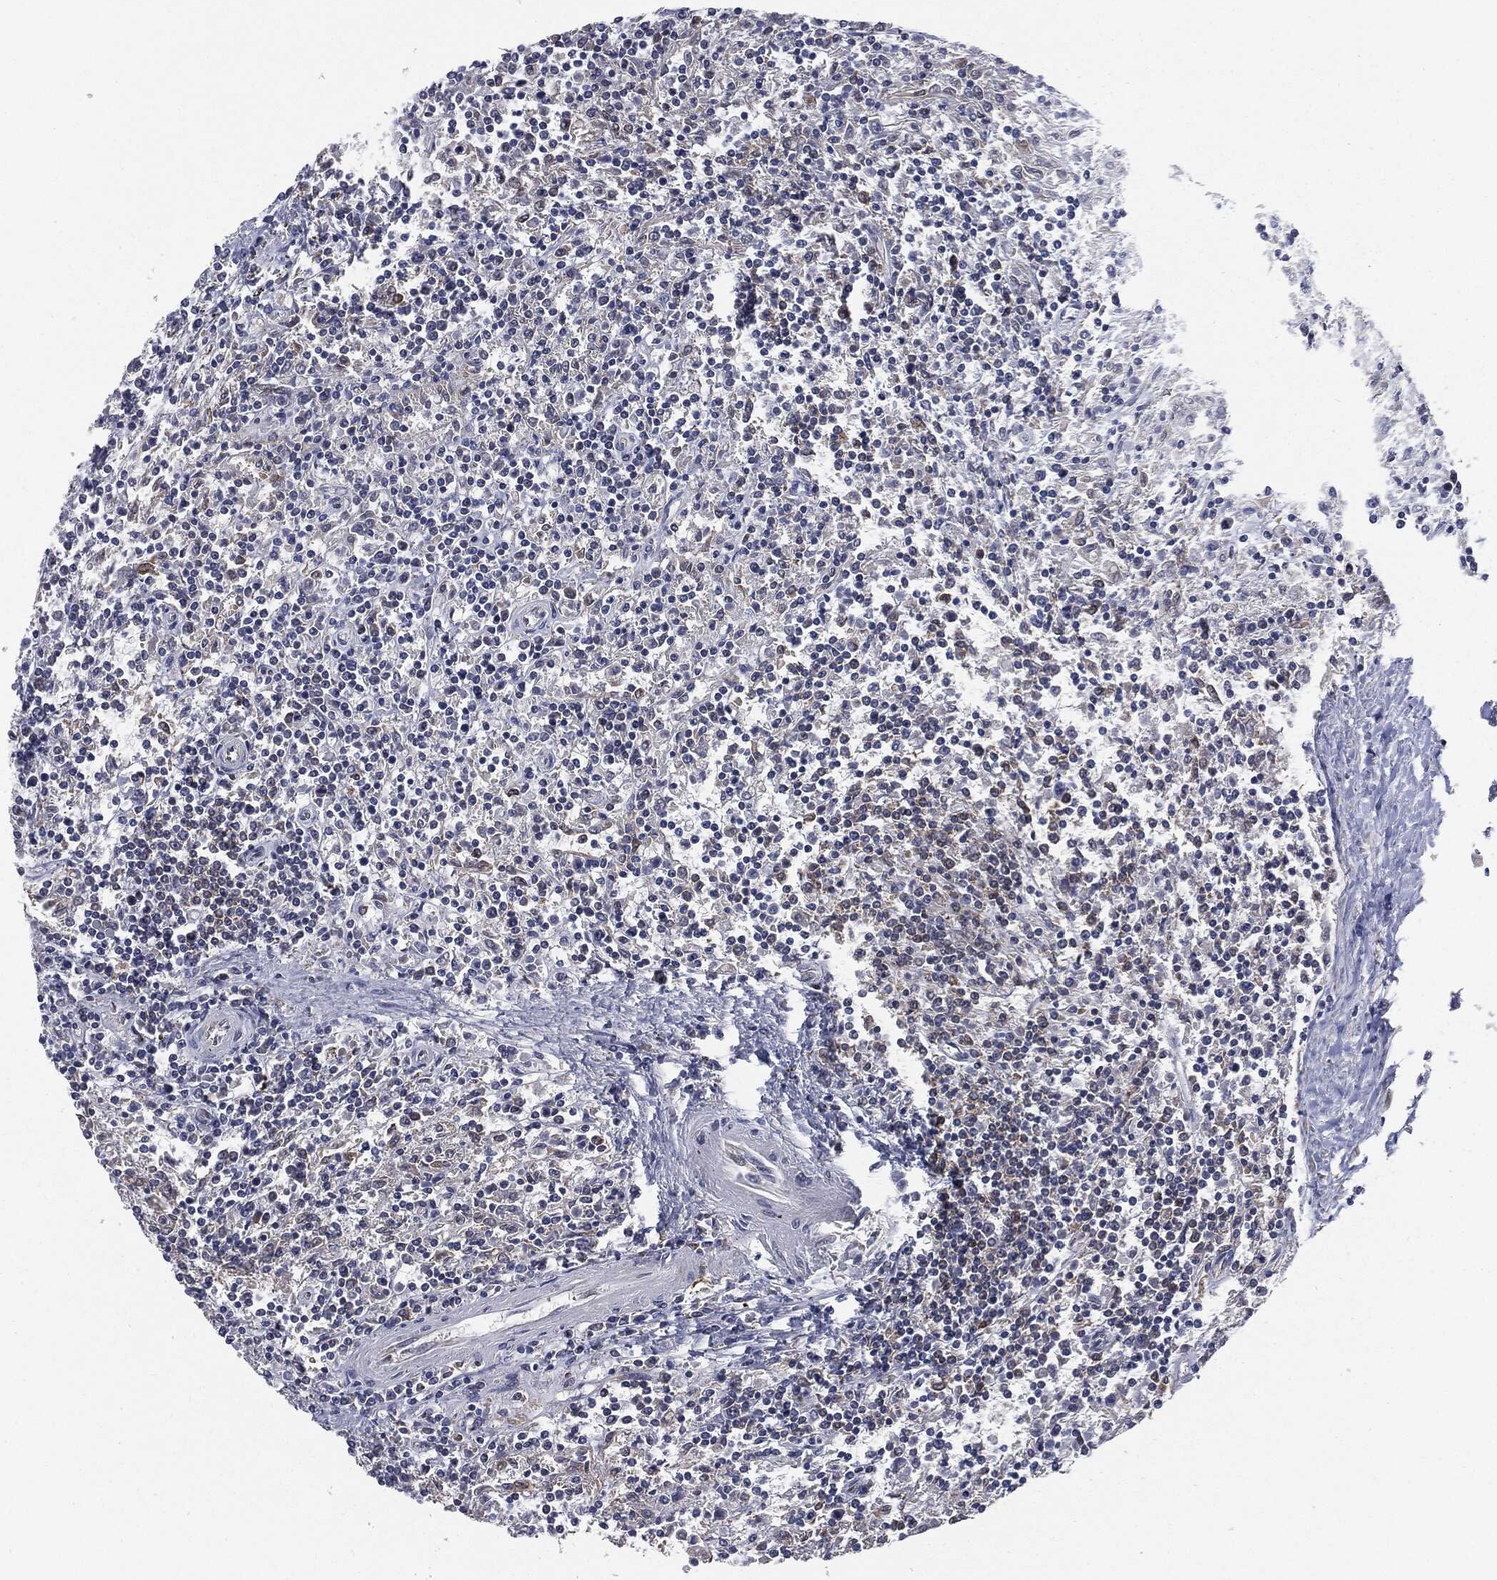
{"staining": {"intensity": "negative", "quantity": "none", "location": "none"}, "tissue": "lymphoma", "cell_type": "Tumor cells", "image_type": "cancer", "snomed": [{"axis": "morphology", "description": "Malignant lymphoma, non-Hodgkin's type, Low grade"}, {"axis": "topography", "description": "Spleen"}], "caption": "Tumor cells show no significant protein staining in low-grade malignant lymphoma, non-Hodgkin's type. (IHC, brightfield microscopy, high magnification).", "gene": "TRMT1L", "patient": {"sex": "male", "age": 62}}